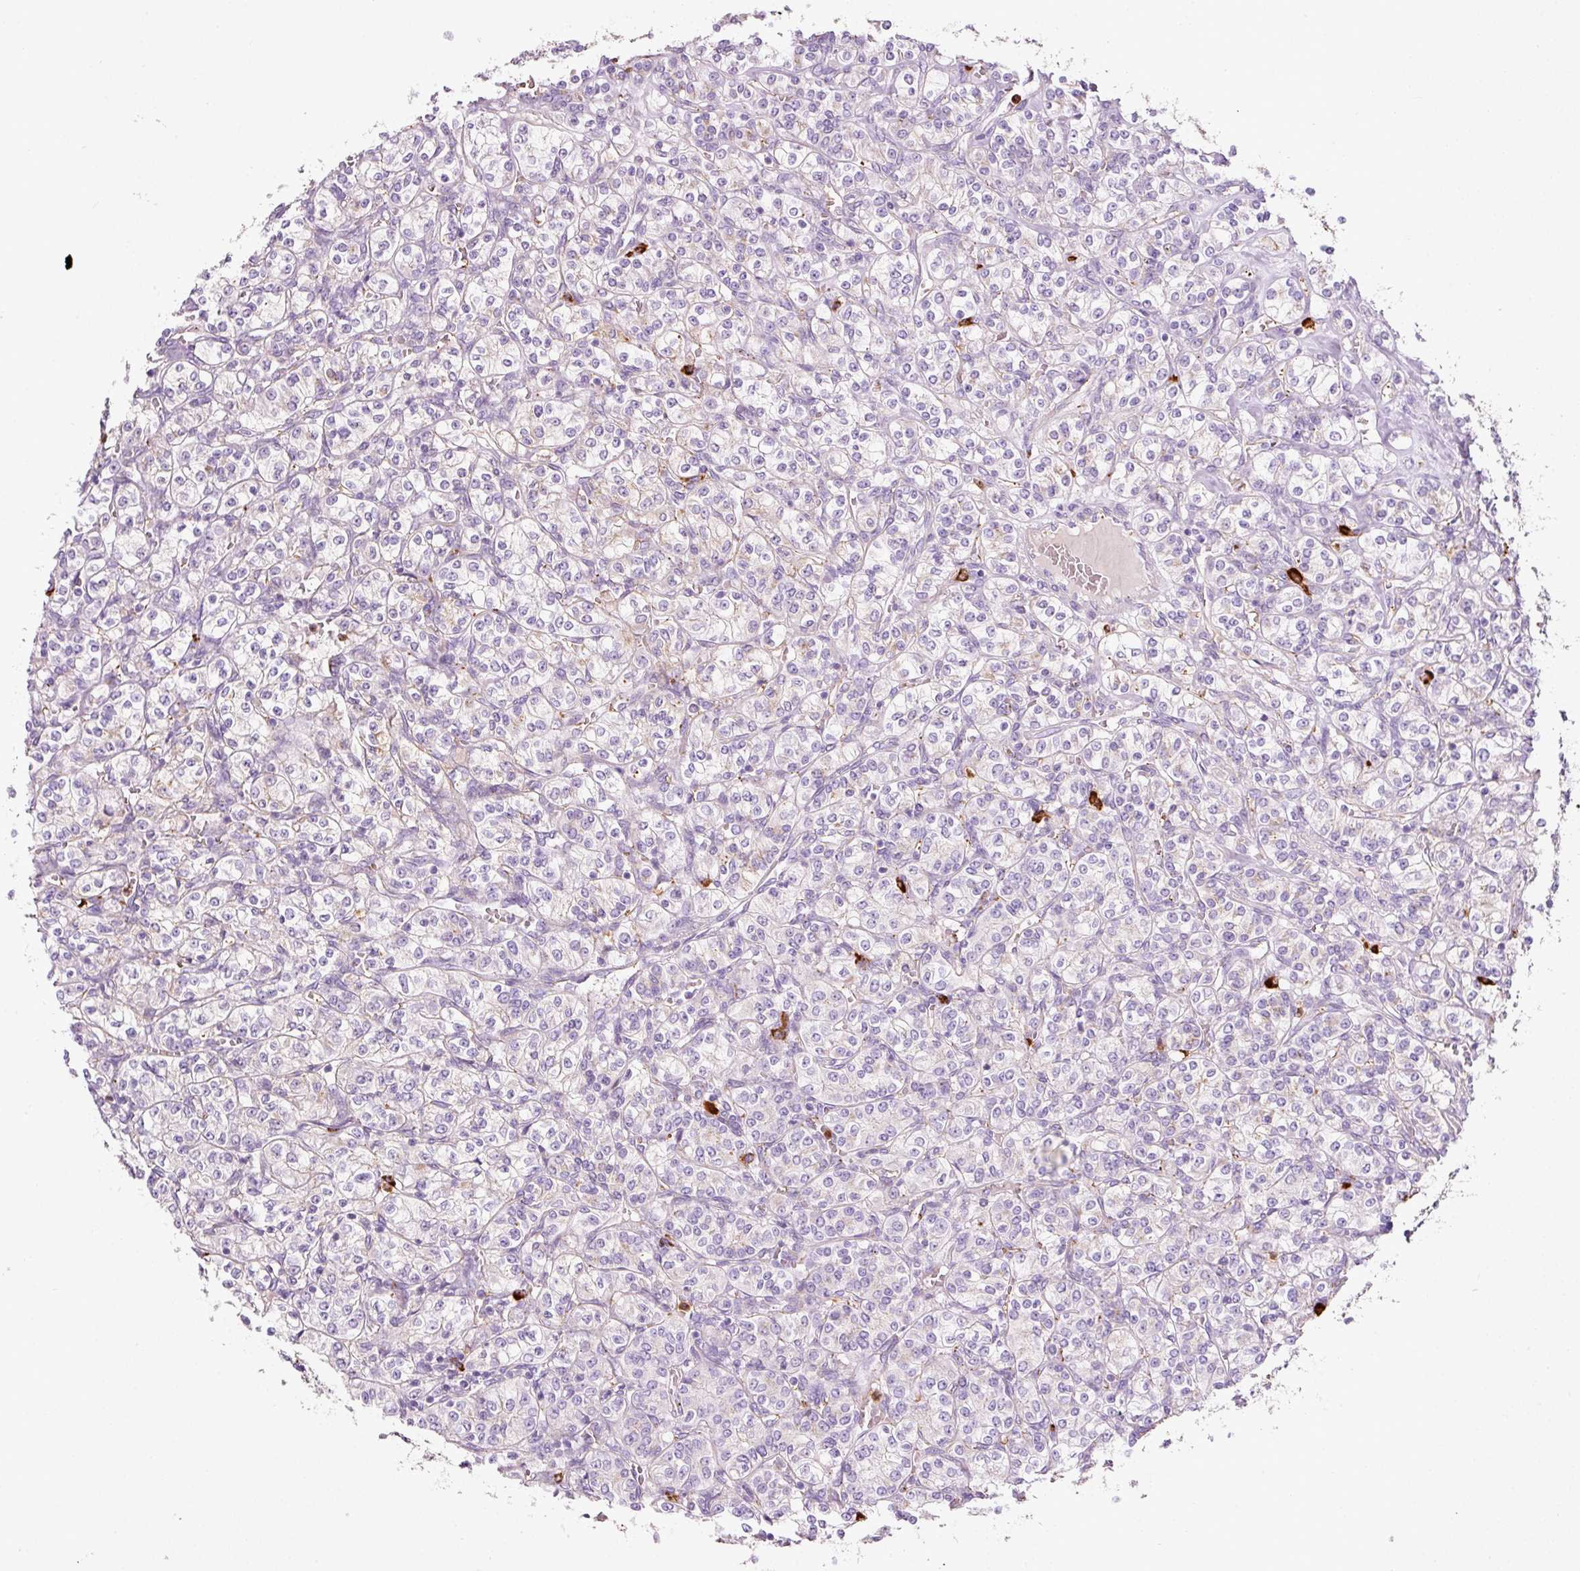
{"staining": {"intensity": "negative", "quantity": "none", "location": "none"}, "tissue": "renal cancer", "cell_type": "Tumor cells", "image_type": "cancer", "snomed": [{"axis": "morphology", "description": "Adenocarcinoma, NOS"}, {"axis": "topography", "description": "Kidney"}], "caption": "A high-resolution image shows immunohistochemistry staining of adenocarcinoma (renal), which reveals no significant staining in tumor cells.", "gene": "TMC8", "patient": {"sex": "male", "age": 77}}